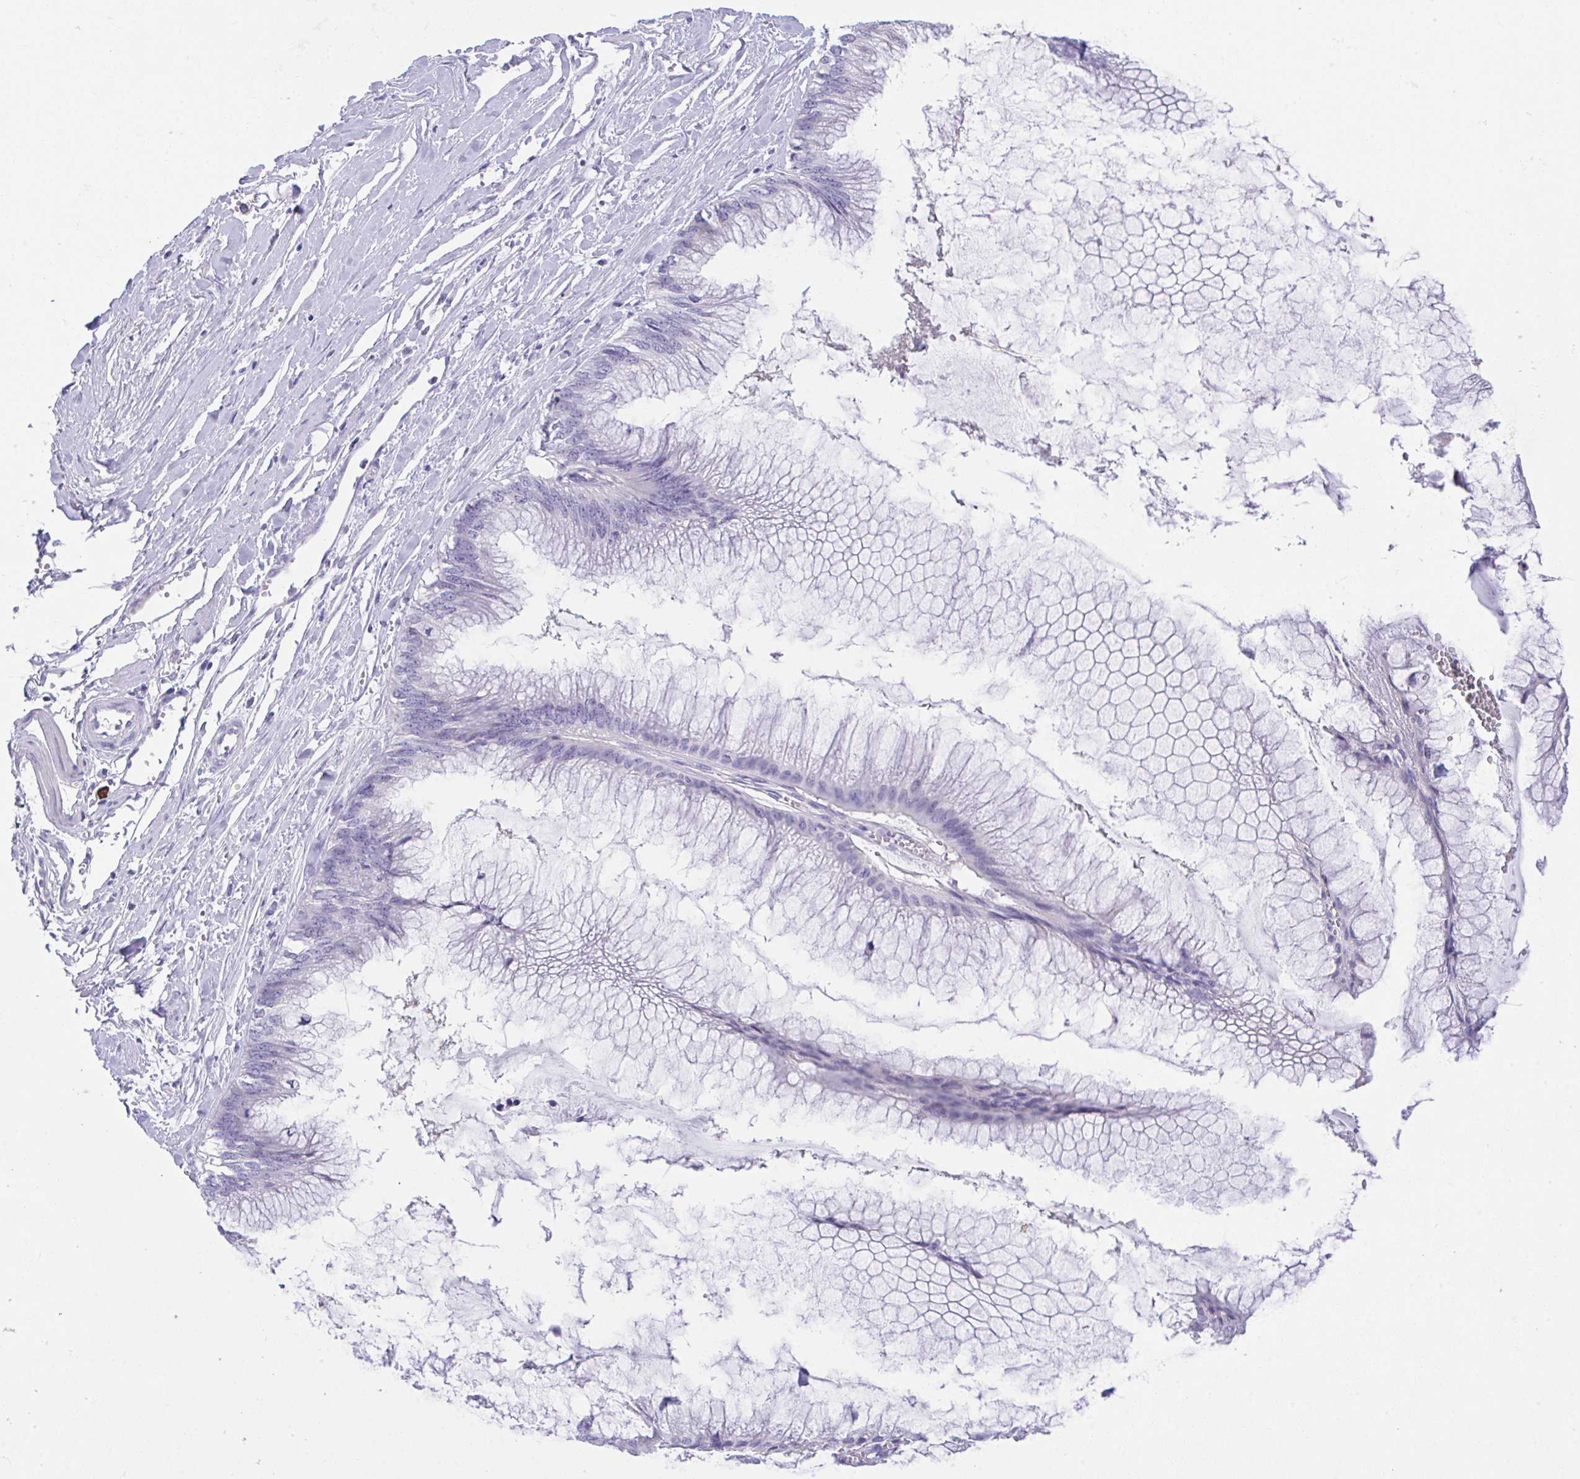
{"staining": {"intensity": "negative", "quantity": "none", "location": "none"}, "tissue": "ovarian cancer", "cell_type": "Tumor cells", "image_type": "cancer", "snomed": [{"axis": "morphology", "description": "Cystadenocarcinoma, mucinous, NOS"}, {"axis": "topography", "description": "Ovary"}], "caption": "Tumor cells show no significant protein expression in mucinous cystadenocarcinoma (ovarian). (Brightfield microscopy of DAB (3,3'-diaminobenzidine) immunohistochemistry (IHC) at high magnification).", "gene": "HACD4", "patient": {"sex": "female", "age": 44}}